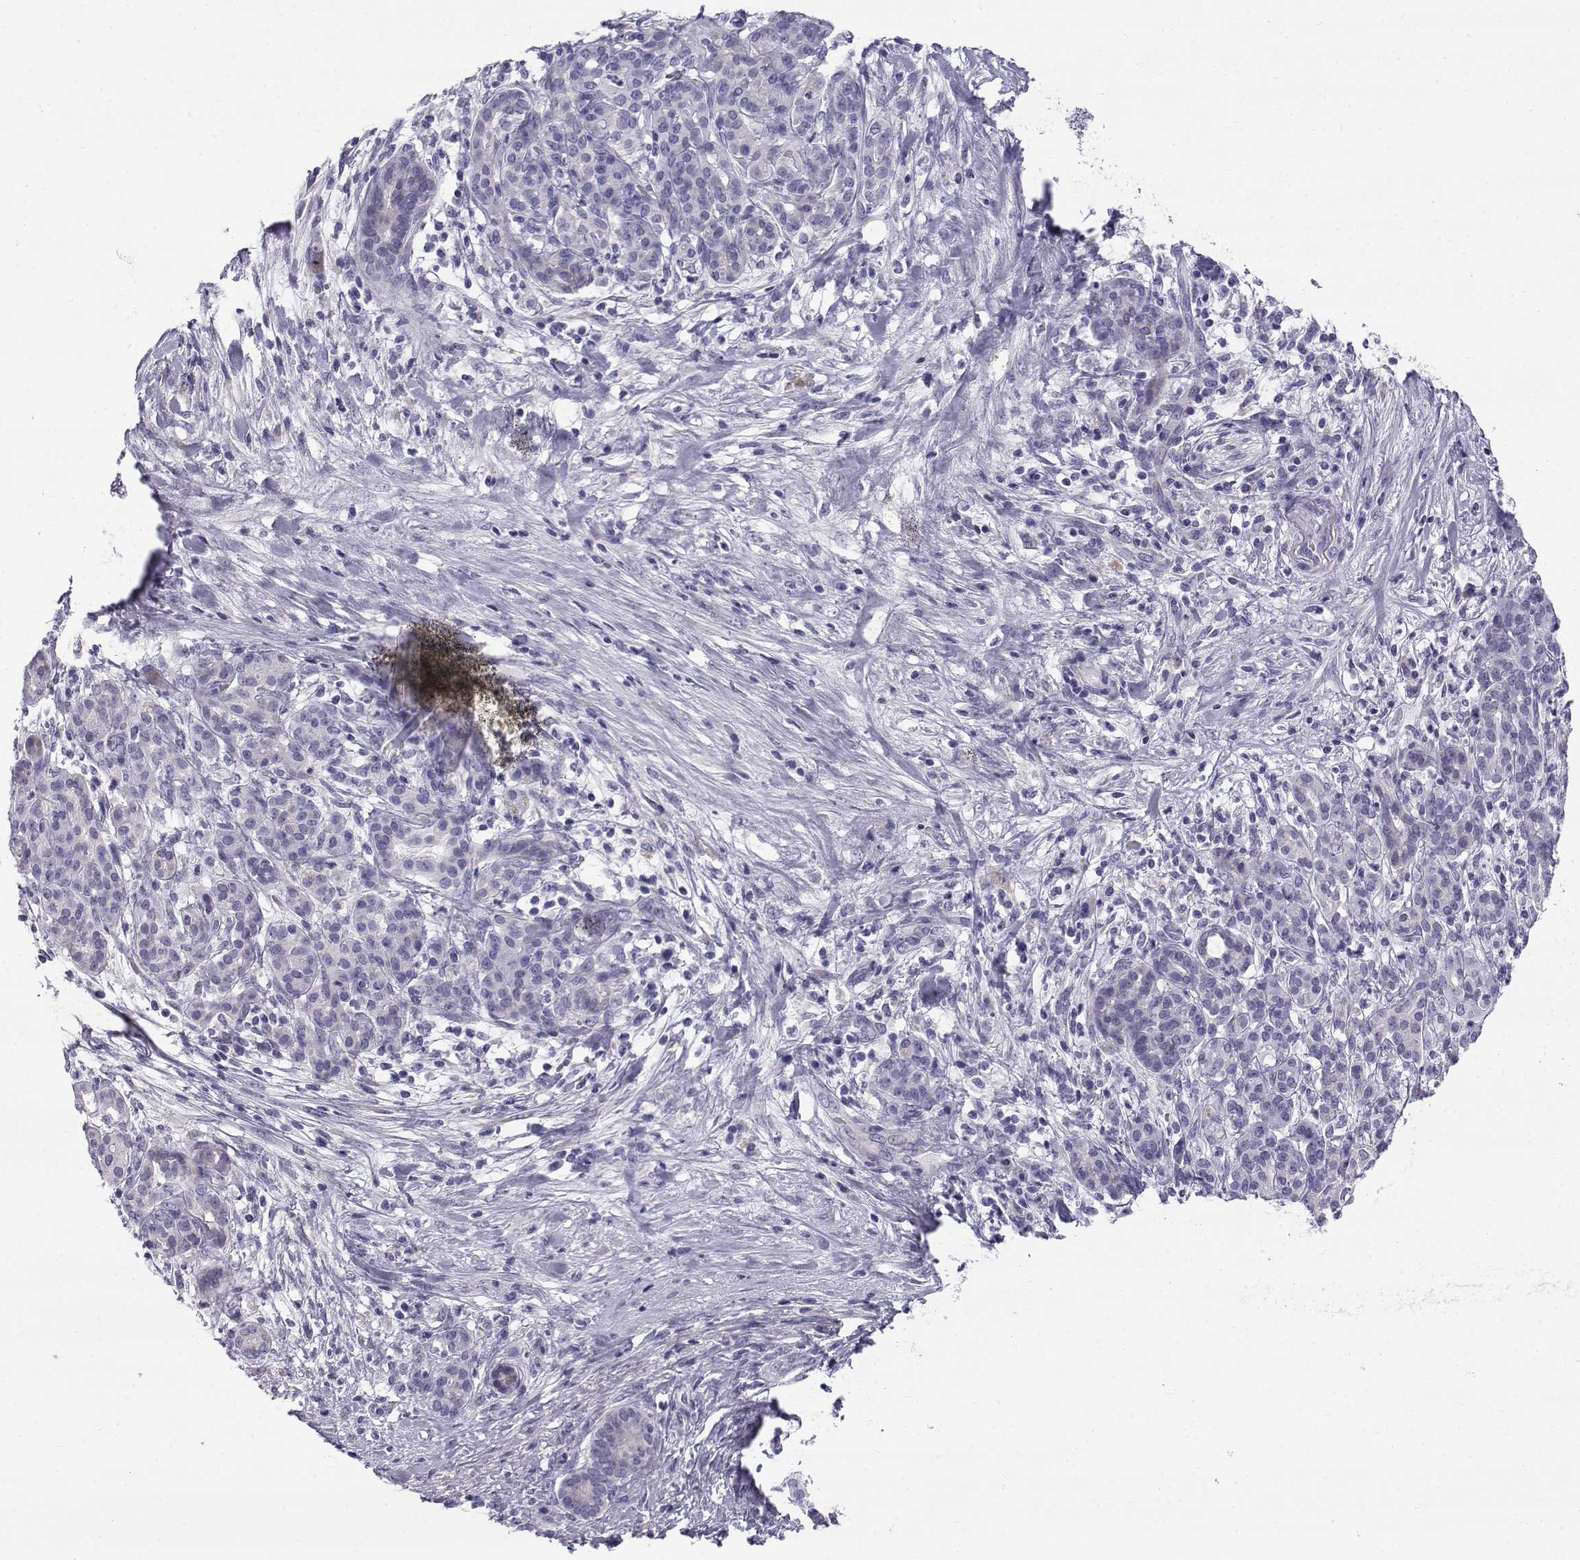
{"staining": {"intensity": "negative", "quantity": "none", "location": "none"}, "tissue": "pancreatic cancer", "cell_type": "Tumor cells", "image_type": "cancer", "snomed": [{"axis": "morphology", "description": "Adenocarcinoma, NOS"}, {"axis": "topography", "description": "Pancreas"}], "caption": "DAB (3,3'-diaminobenzidine) immunohistochemical staining of human pancreatic adenocarcinoma exhibits no significant staining in tumor cells.", "gene": "RNASE12", "patient": {"sex": "male", "age": 44}}